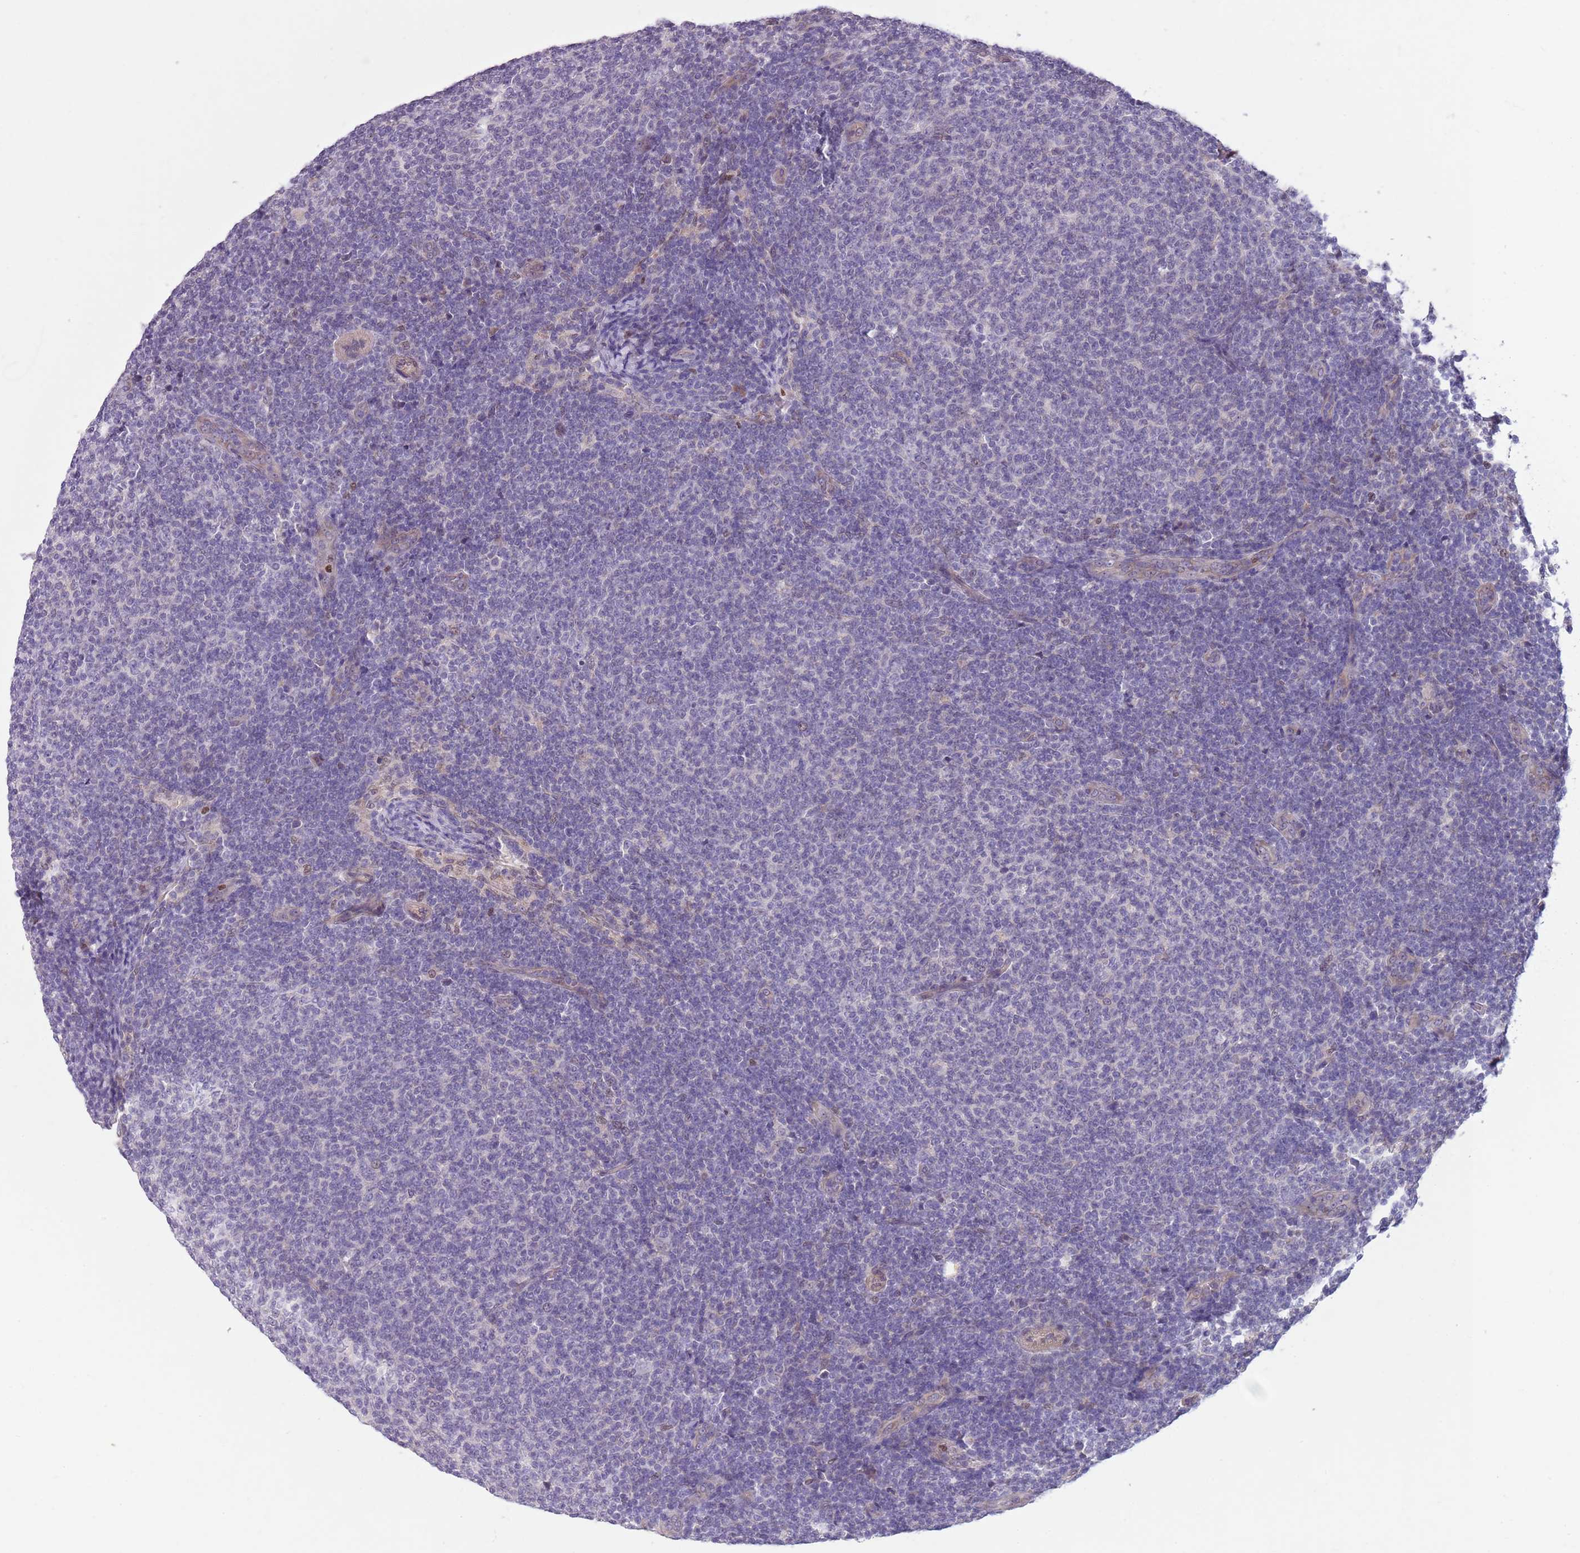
{"staining": {"intensity": "negative", "quantity": "none", "location": "none"}, "tissue": "lymphoma", "cell_type": "Tumor cells", "image_type": "cancer", "snomed": [{"axis": "morphology", "description": "Malignant lymphoma, non-Hodgkin's type, Low grade"}, {"axis": "topography", "description": "Lymph node"}], "caption": "High power microscopy micrograph of an immunohistochemistry micrograph of lymphoma, revealing no significant expression in tumor cells.", "gene": "ADCY7", "patient": {"sex": "male", "age": 66}}